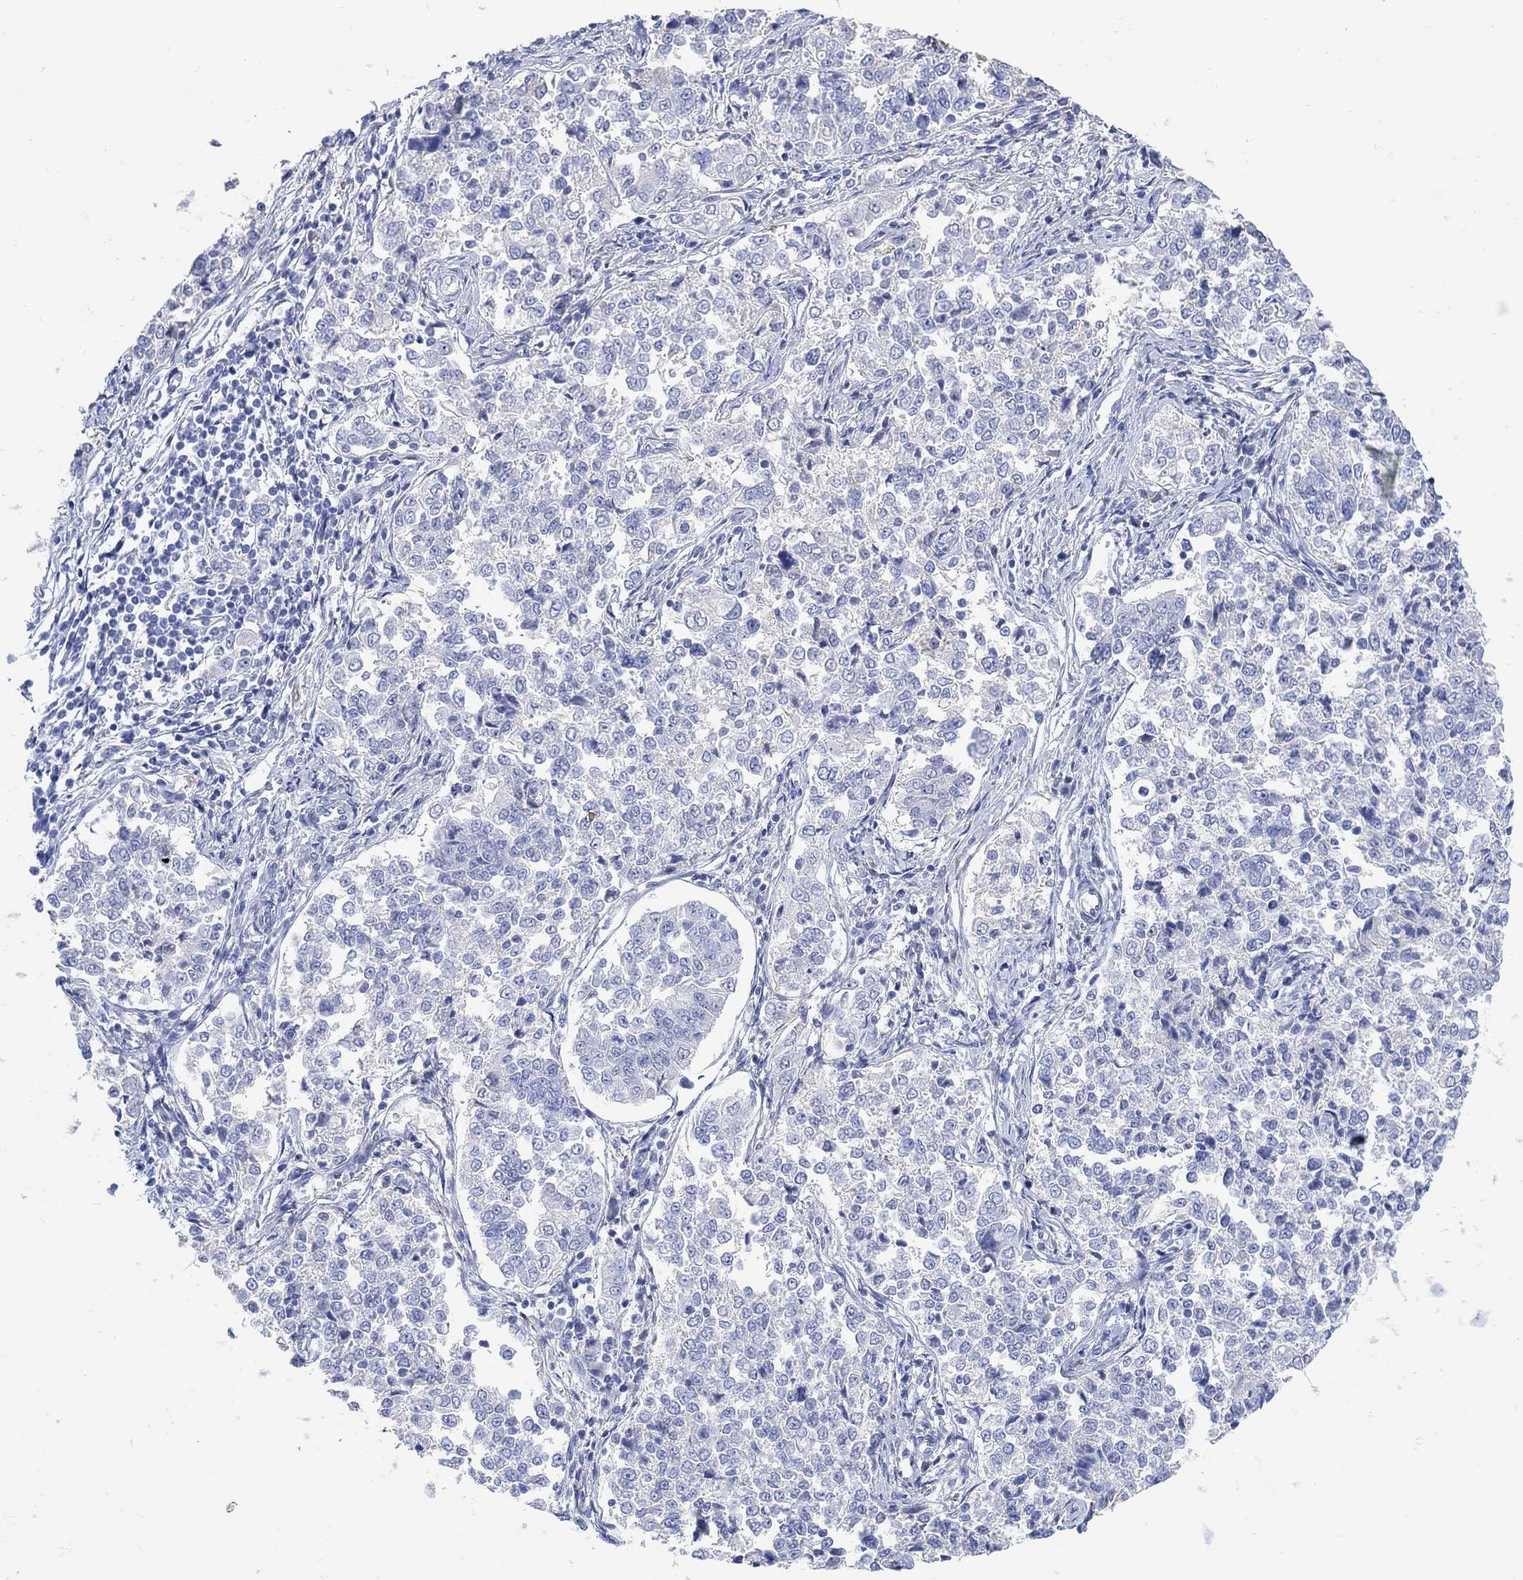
{"staining": {"intensity": "negative", "quantity": "none", "location": "none"}, "tissue": "endometrial cancer", "cell_type": "Tumor cells", "image_type": "cancer", "snomed": [{"axis": "morphology", "description": "Adenocarcinoma, NOS"}, {"axis": "topography", "description": "Endometrium"}], "caption": "This is a image of immunohistochemistry staining of endometrial adenocarcinoma, which shows no staining in tumor cells.", "gene": "MYL1", "patient": {"sex": "female", "age": 43}}